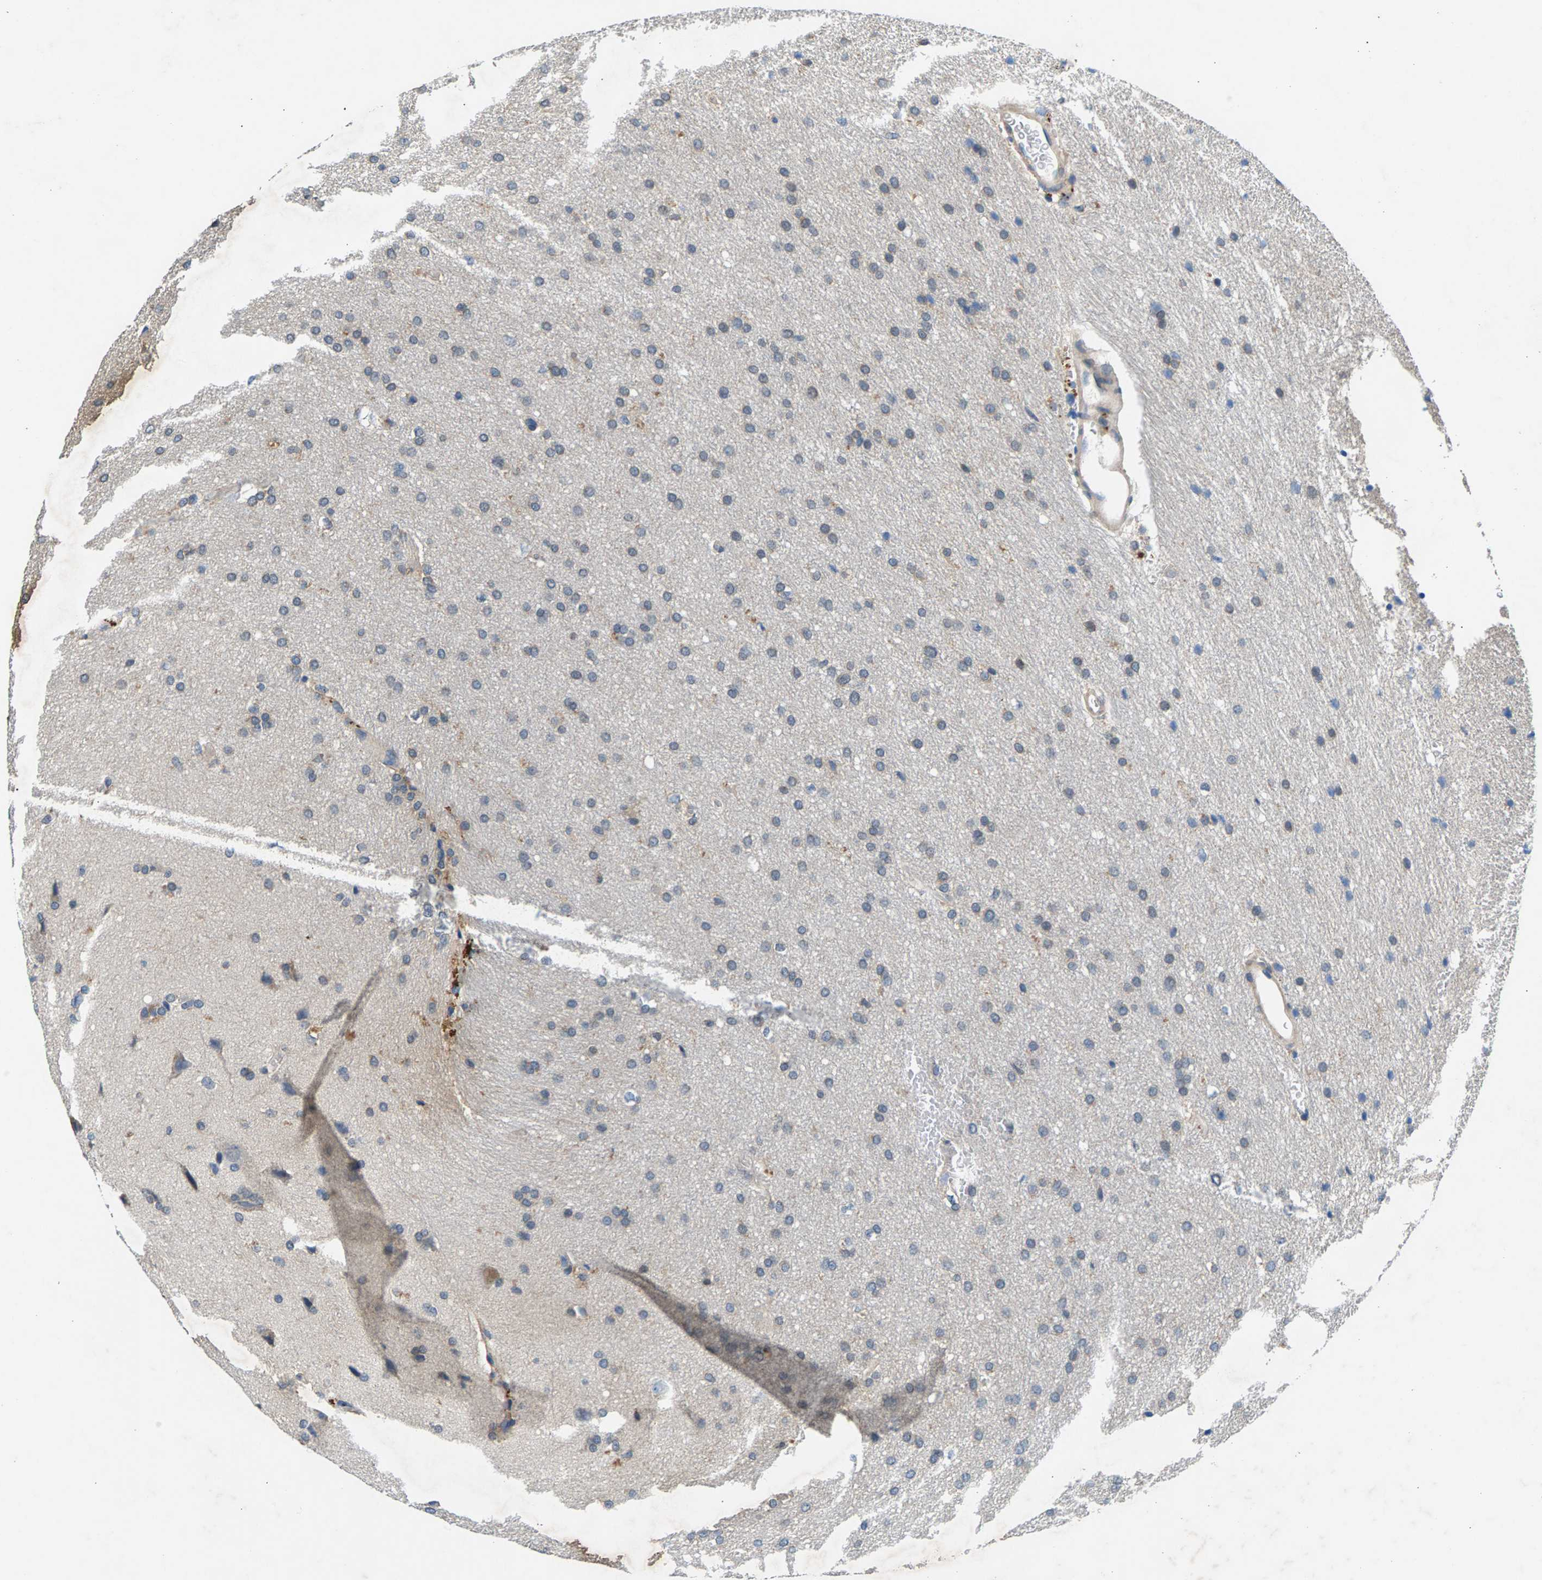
{"staining": {"intensity": "weak", "quantity": "<25%", "location": "cytoplasmic/membranous"}, "tissue": "glioma", "cell_type": "Tumor cells", "image_type": "cancer", "snomed": [{"axis": "morphology", "description": "Glioma, malignant, Low grade"}, {"axis": "topography", "description": "Brain"}], "caption": "Low-grade glioma (malignant) stained for a protein using immunohistochemistry exhibits no staining tumor cells.", "gene": "NT5C", "patient": {"sex": "female", "age": 37}}